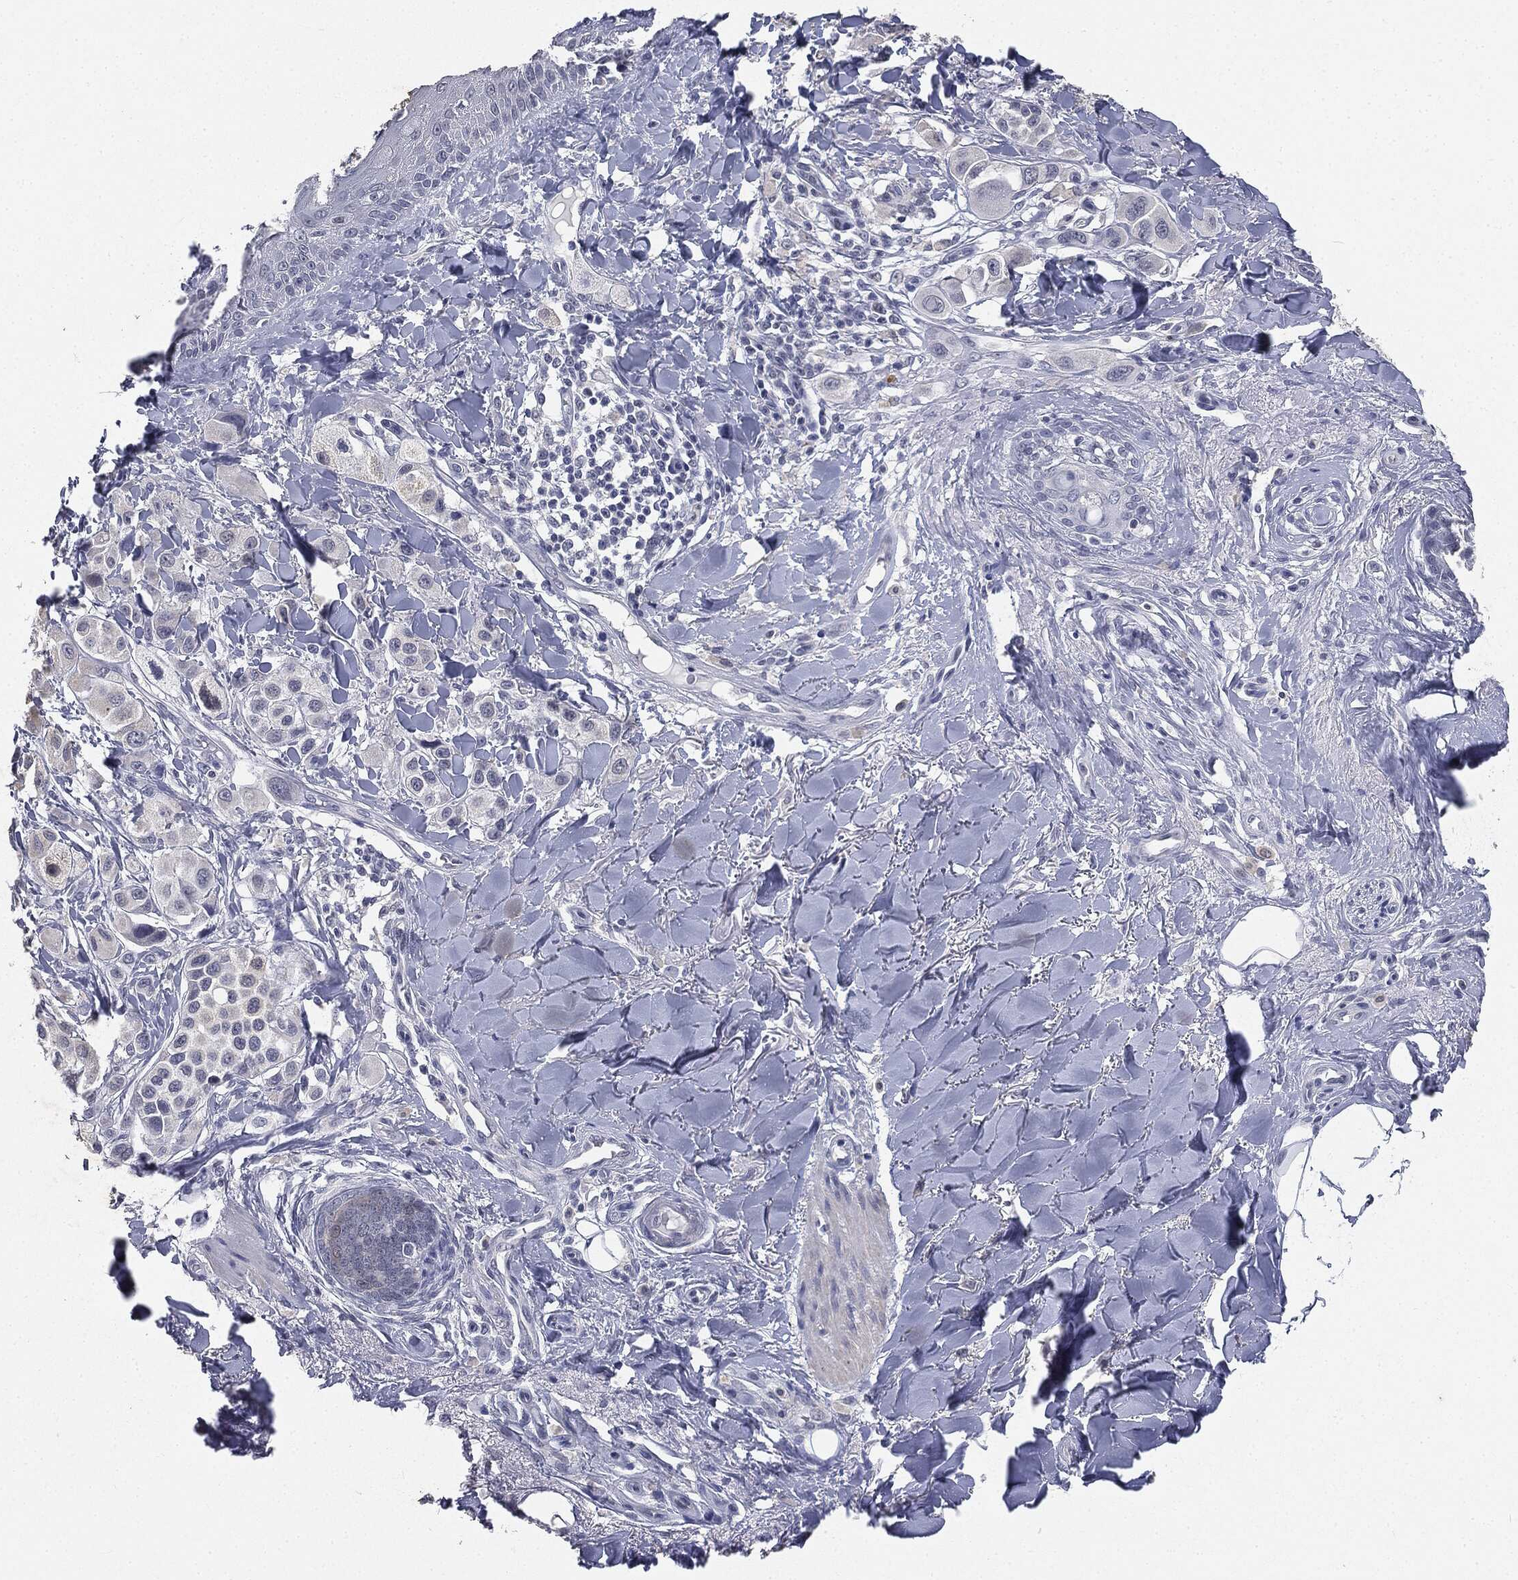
{"staining": {"intensity": "negative", "quantity": "none", "location": "none"}, "tissue": "melanoma", "cell_type": "Tumor cells", "image_type": "cancer", "snomed": [{"axis": "morphology", "description": "Malignant melanoma, NOS"}, {"axis": "topography", "description": "Skin"}], "caption": "Malignant melanoma stained for a protein using IHC shows no staining tumor cells.", "gene": "SLC2A2", "patient": {"sex": "male", "age": 57}}